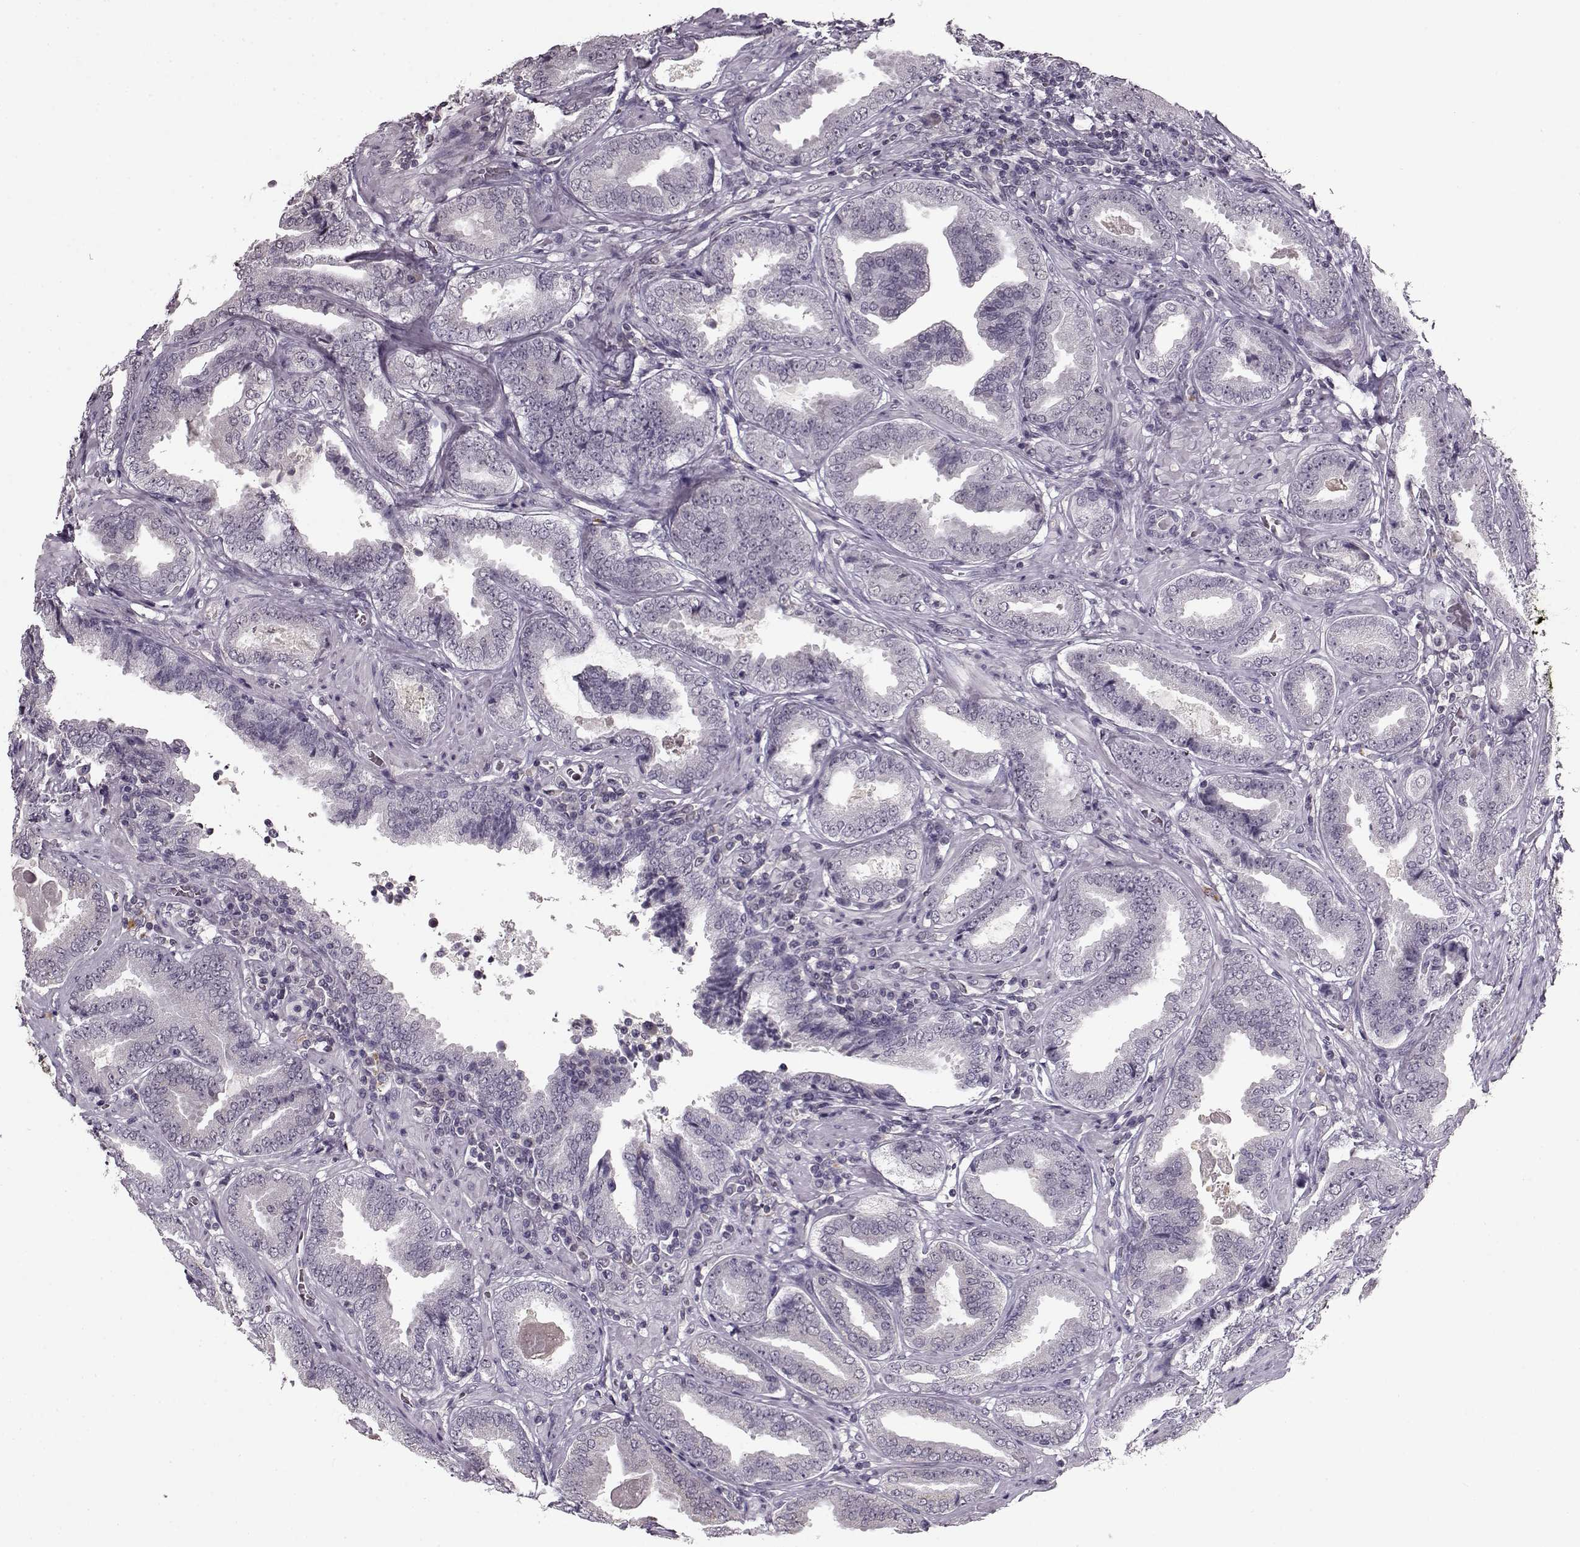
{"staining": {"intensity": "negative", "quantity": "none", "location": "none"}, "tissue": "prostate cancer", "cell_type": "Tumor cells", "image_type": "cancer", "snomed": [{"axis": "morphology", "description": "Adenocarcinoma, NOS"}, {"axis": "topography", "description": "Prostate"}], "caption": "High magnification brightfield microscopy of prostate cancer (adenocarcinoma) stained with DAB (3,3'-diaminobenzidine) (brown) and counterstained with hematoxylin (blue): tumor cells show no significant positivity. Brightfield microscopy of immunohistochemistry stained with DAB (brown) and hematoxylin (blue), captured at high magnification.", "gene": "RP1L1", "patient": {"sex": "male", "age": 64}}